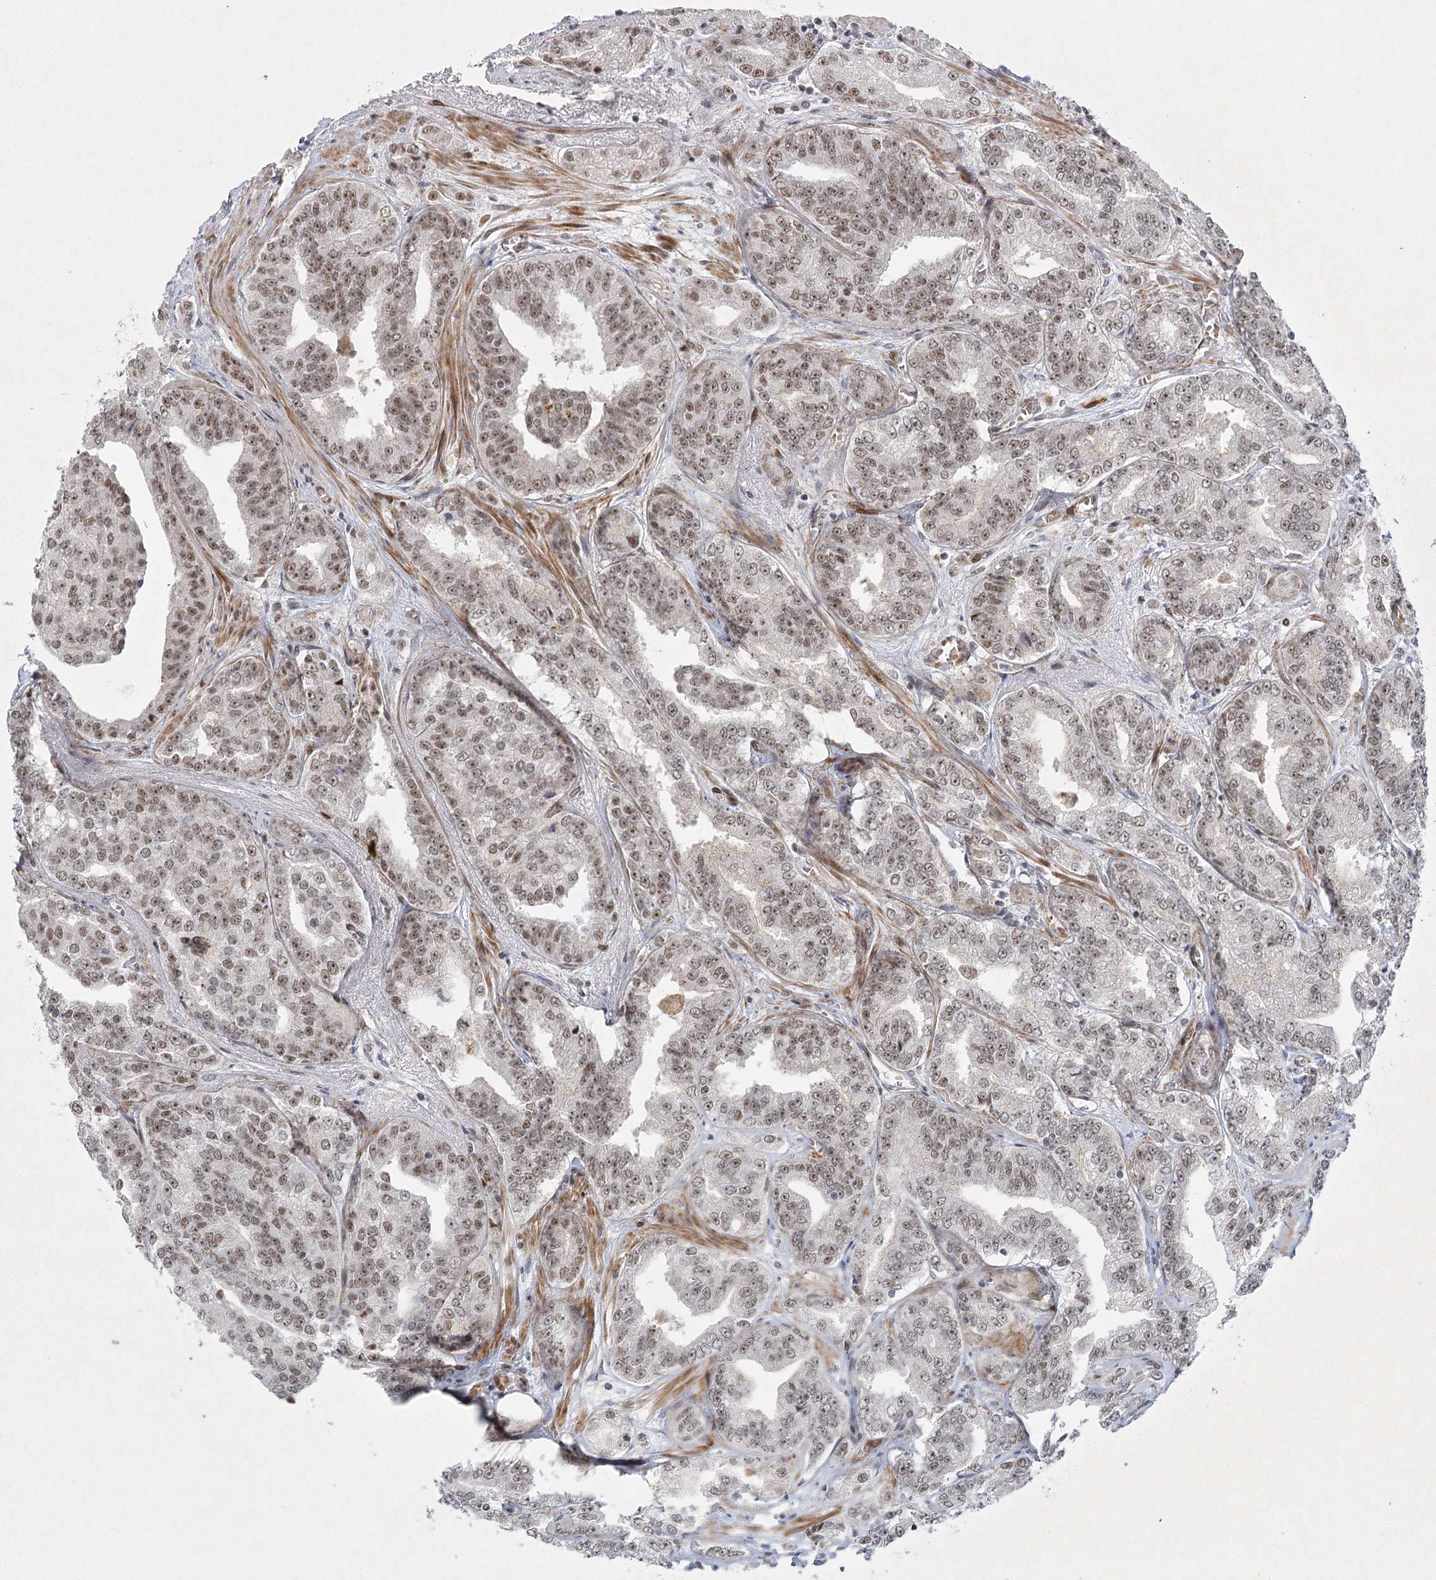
{"staining": {"intensity": "moderate", "quantity": ">75%", "location": "nuclear"}, "tissue": "prostate cancer", "cell_type": "Tumor cells", "image_type": "cancer", "snomed": [{"axis": "morphology", "description": "Adenocarcinoma, High grade"}, {"axis": "topography", "description": "Prostate"}], "caption": "A photomicrograph of human prostate cancer stained for a protein shows moderate nuclear brown staining in tumor cells.", "gene": "U2SURP", "patient": {"sex": "male", "age": 71}}